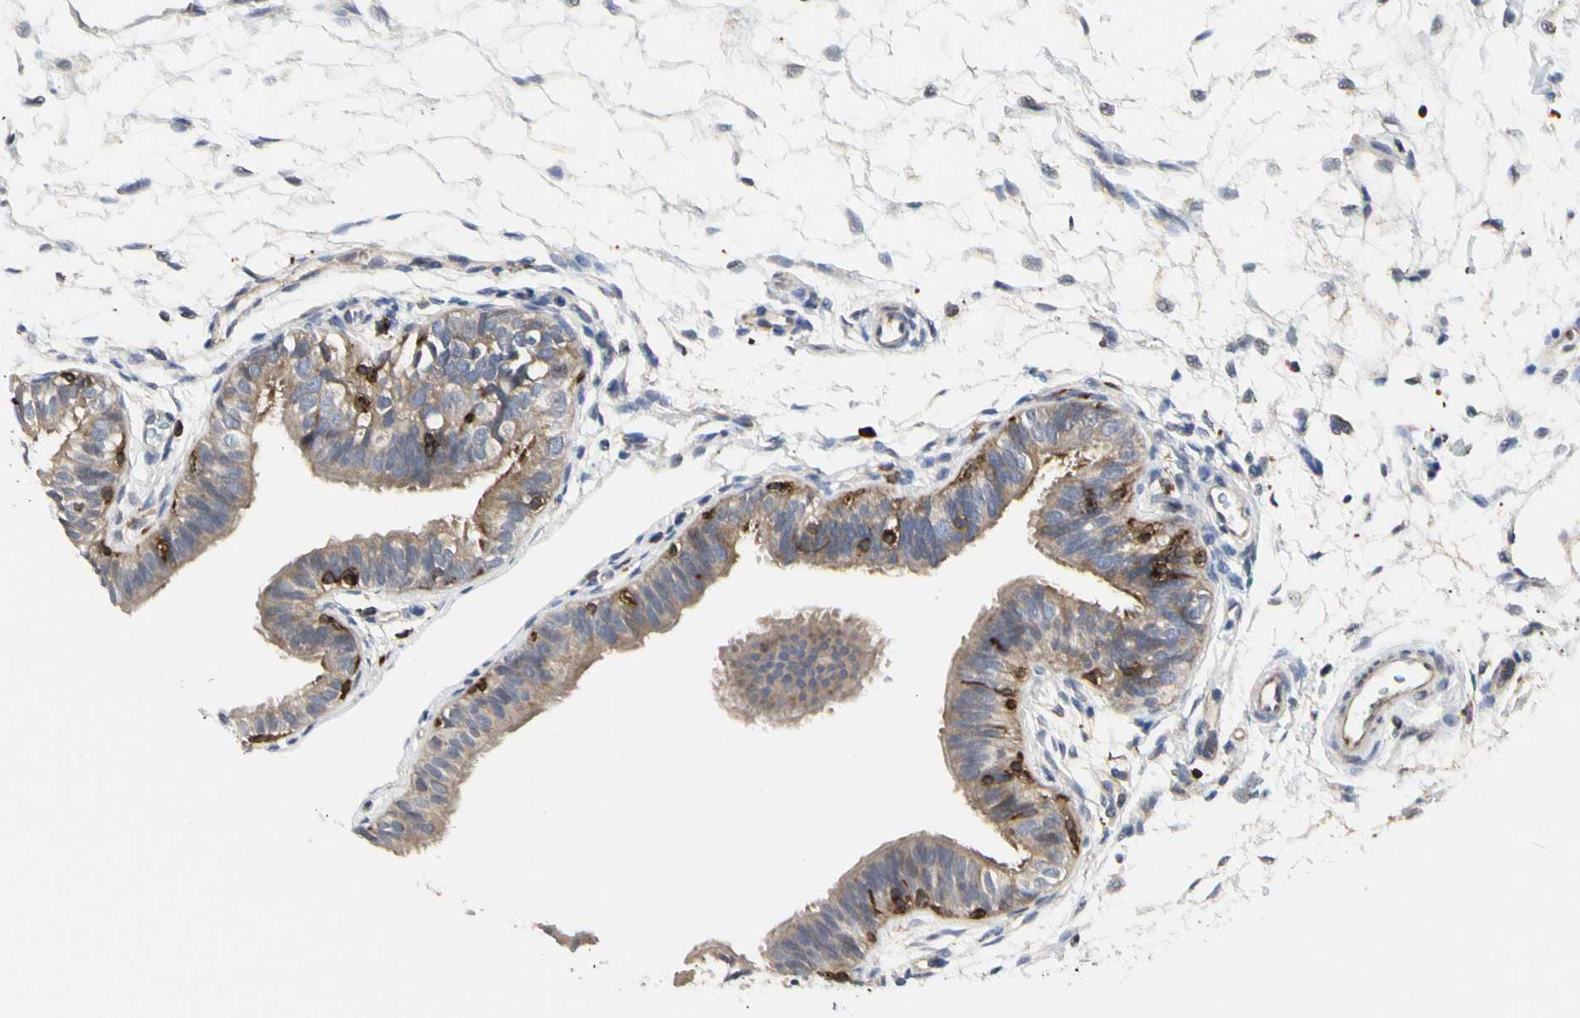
{"staining": {"intensity": "moderate", "quantity": "25%-75%", "location": "cytoplasmic/membranous"}, "tissue": "fallopian tube", "cell_type": "Glandular cells", "image_type": "normal", "snomed": [{"axis": "morphology", "description": "Normal tissue, NOS"}, {"axis": "morphology", "description": "Dermoid, NOS"}, {"axis": "topography", "description": "Fallopian tube"}], "caption": "This micrograph demonstrates IHC staining of normal fallopian tube, with medium moderate cytoplasmic/membranous positivity in approximately 25%-75% of glandular cells.", "gene": "NAPG", "patient": {"sex": "female", "age": 33}}